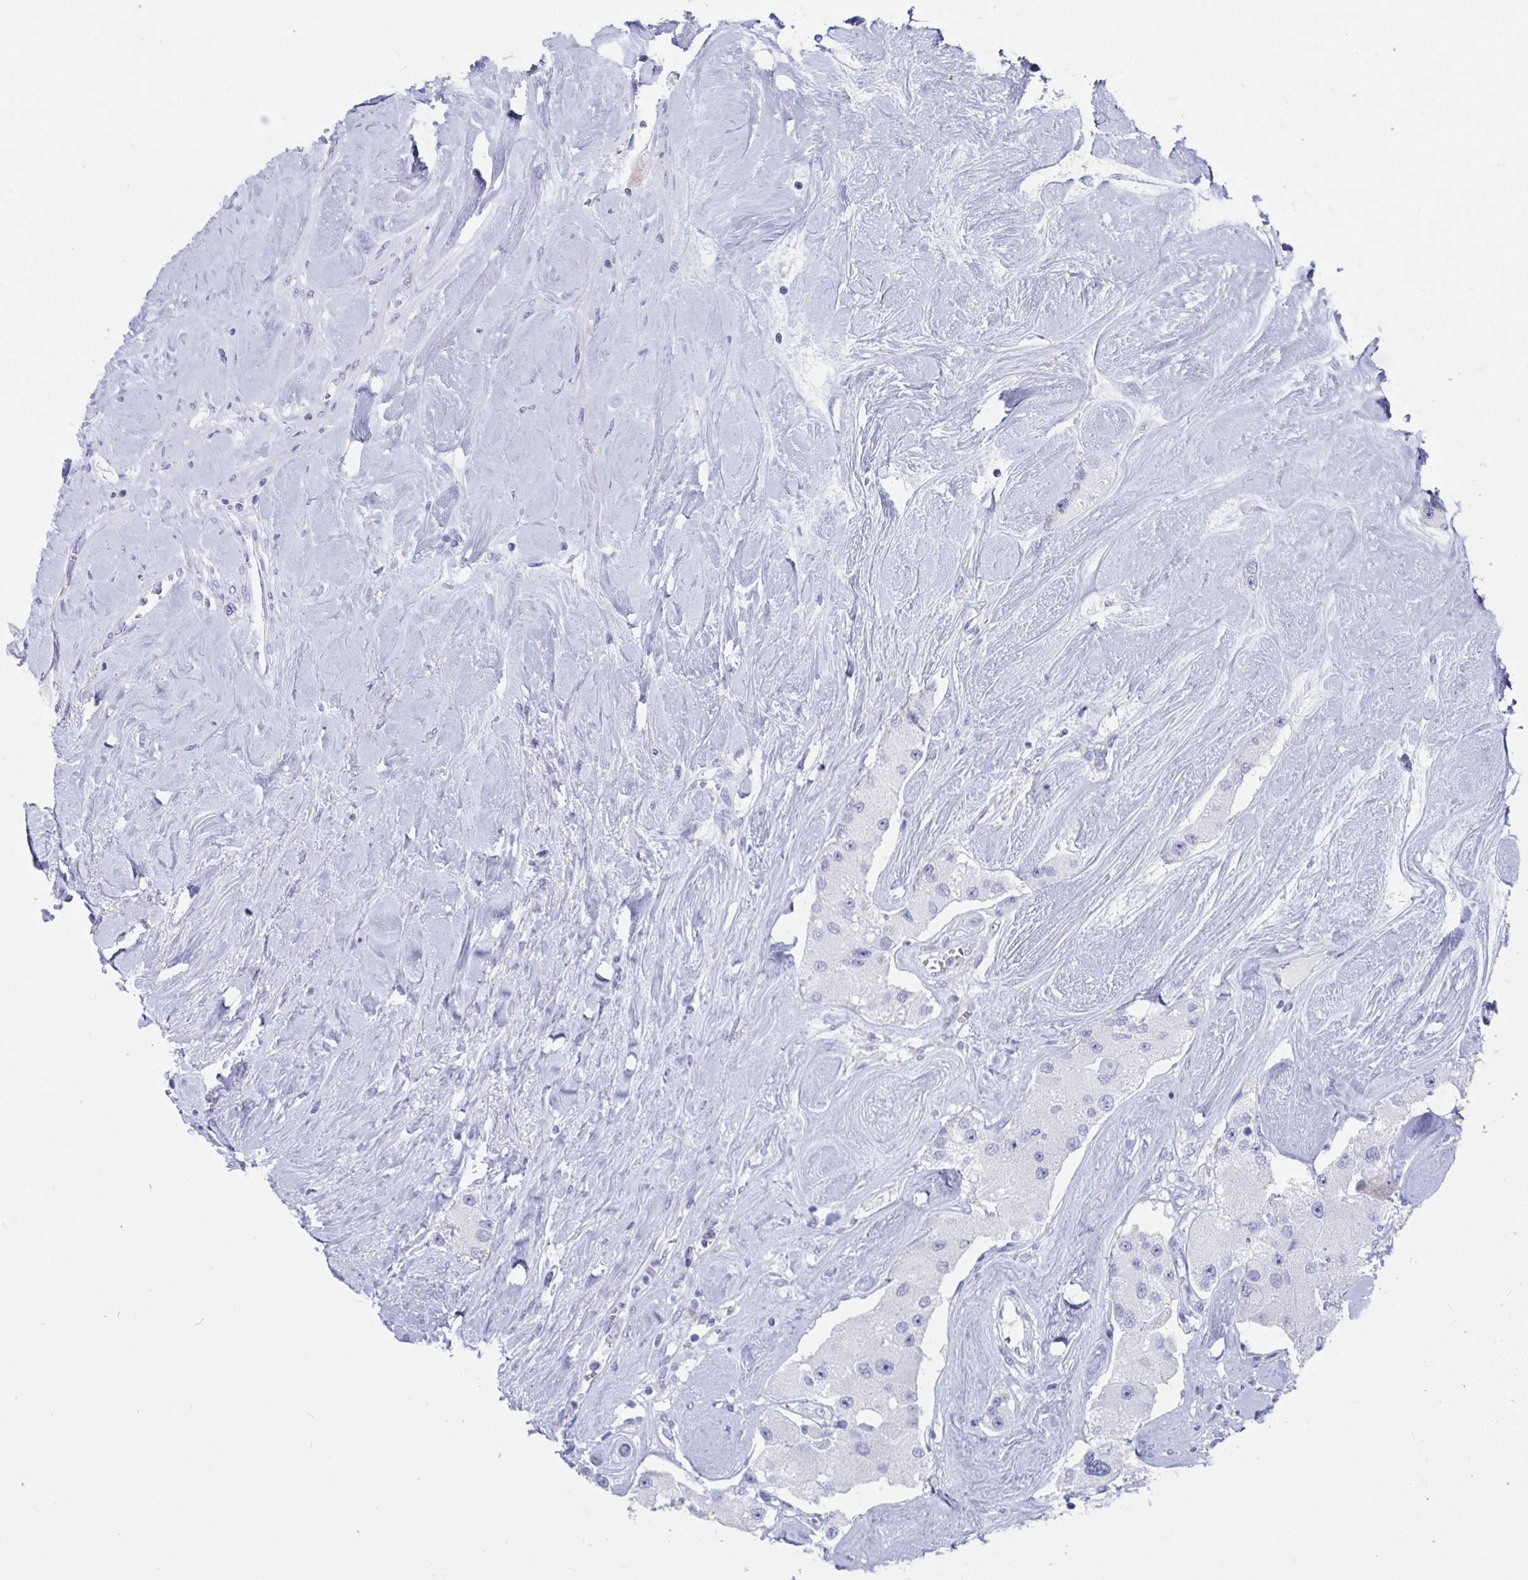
{"staining": {"intensity": "negative", "quantity": "none", "location": "none"}, "tissue": "carcinoid", "cell_type": "Tumor cells", "image_type": "cancer", "snomed": [{"axis": "morphology", "description": "Carcinoid, malignant, NOS"}, {"axis": "topography", "description": "Pancreas"}], "caption": "DAB immunohistochemical staining of human carcinoid exhibits no significant expression in tumor cells. (DAB immunohistochemistry (IHC), high magnification).", "gene": "GRIA1", "patient": {"sex": "male", "age": 41}}